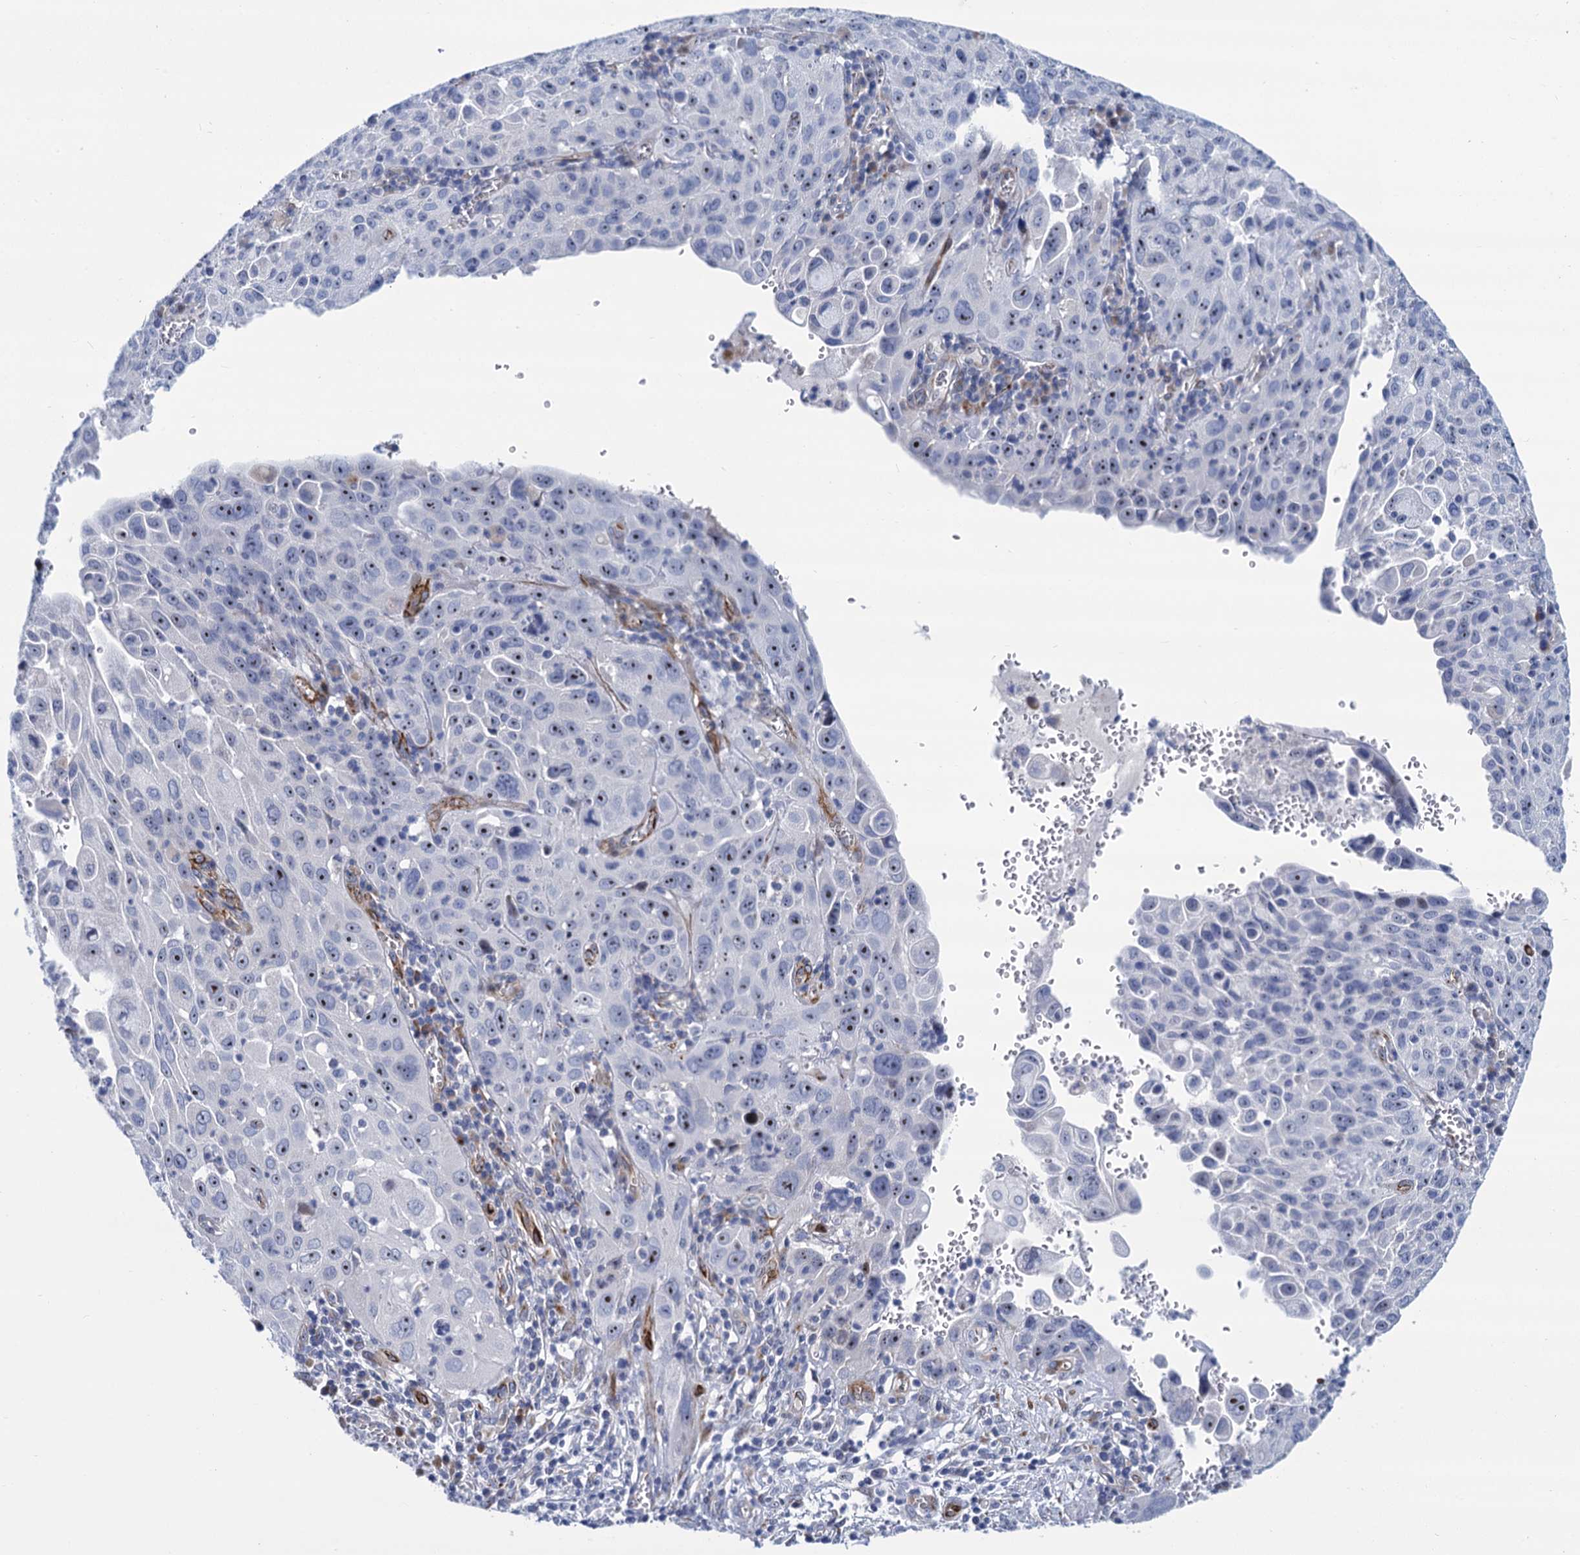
{"staining": {"intensity": "moderate", "quantity": "<25%", "location": "nuclear"}, "tissue": "cervical cancer", "cell_type": "Tumor cells", "image_type": "cancer", "snomed": [{"axis": "morphology", "description": "Squamous cell carcinoma, NOS"}, {"axis": "topography", "description": "Cervix"}], "caption": "Immunohistochemical staining of cervical cancer (squamous cell carcinoma) shows low levels of moderate nuclear protein positivity in approximately <25% of tumor cells. Using DAB (3,3'-diaminobenzidine) (brown) and hematoxylin (blue) stains, captured at high magnification using brightfield microscopy.", "gene": "SH3TC2", "patient": {"sex": "female", "age": 42}}